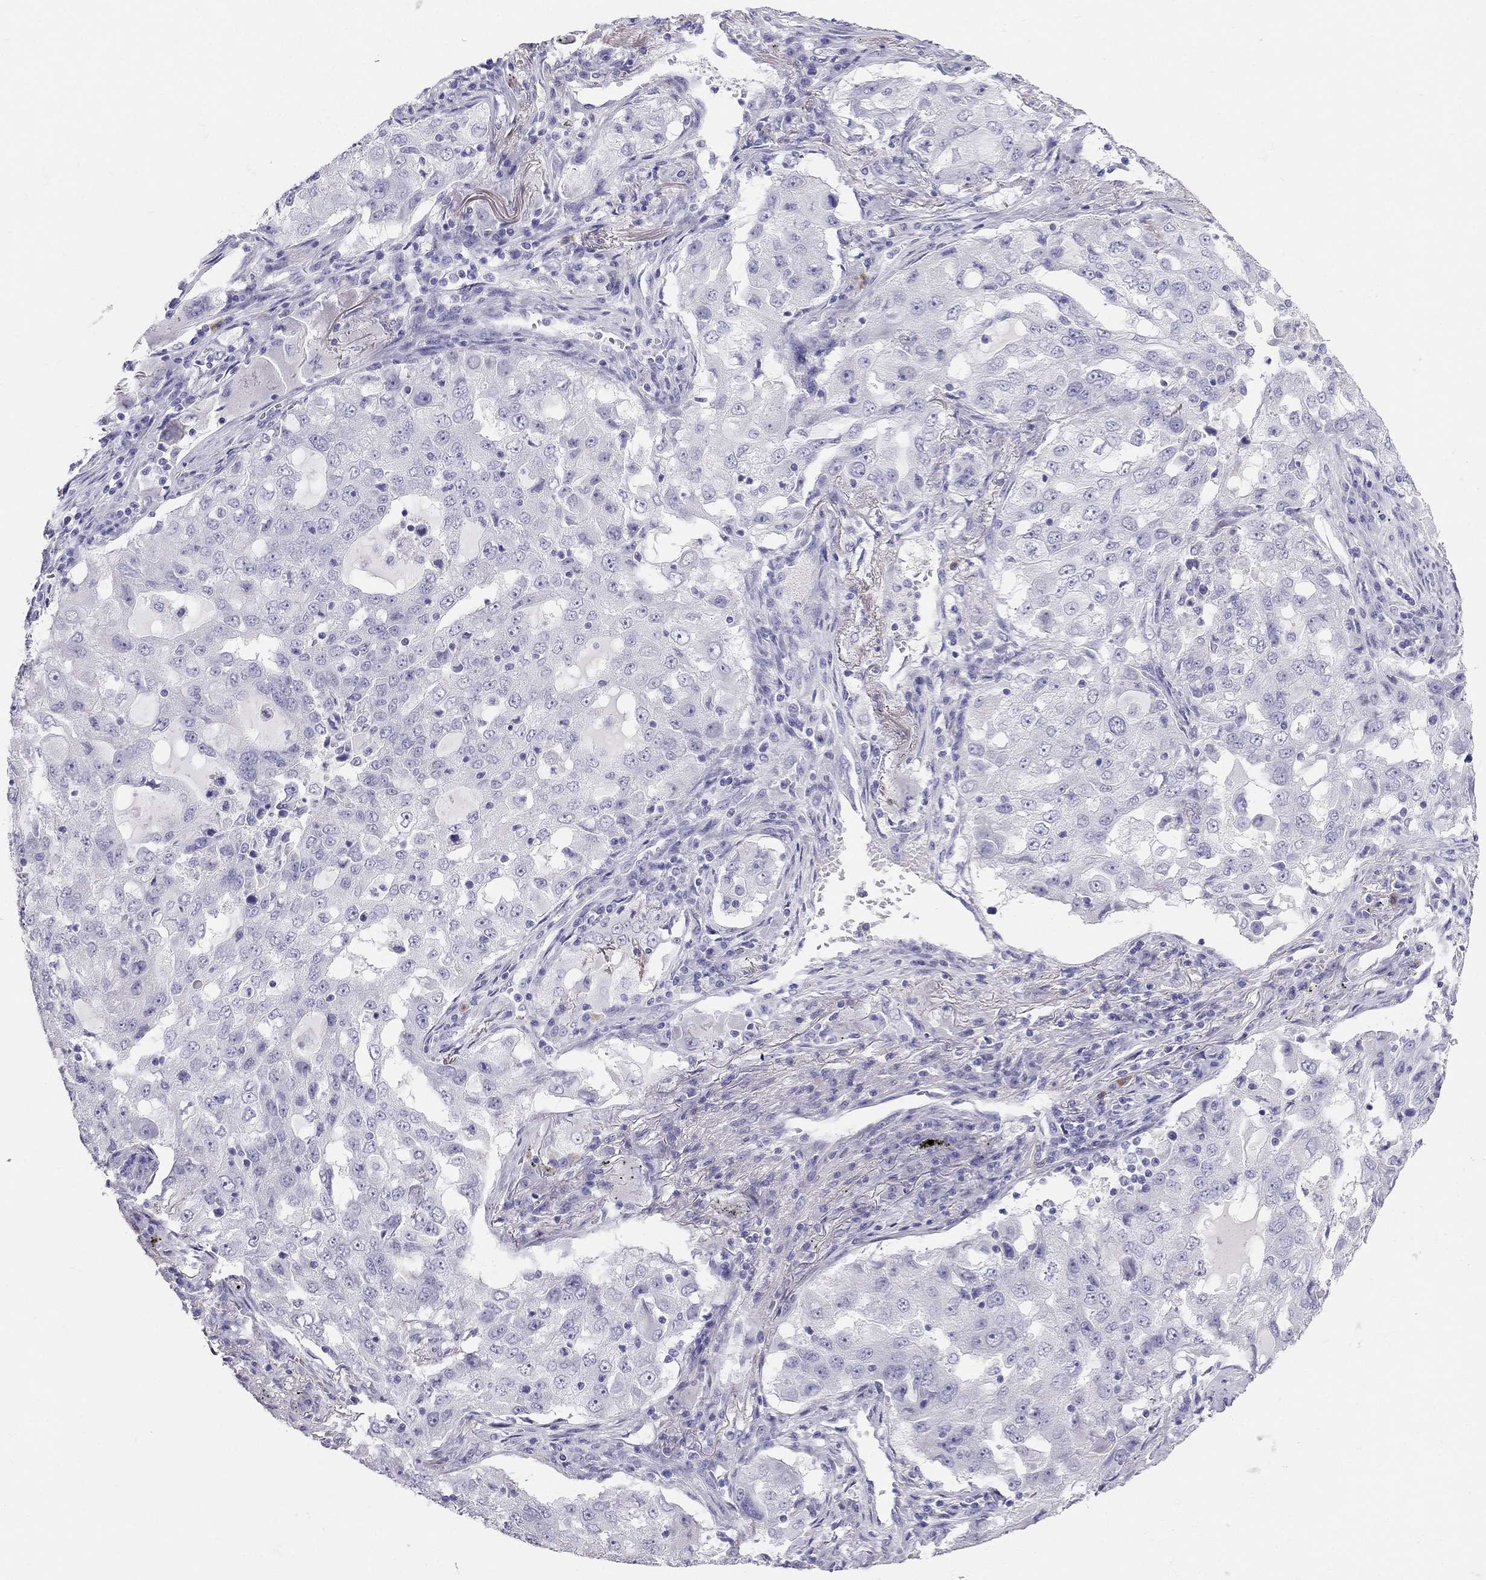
{"staining": {"intensity": "negative", "quantity": "none", "location": "none"}, "tissue": "lung cancer", "cell_type": "Tumor cells", "image_type": "cancer", "snomed": [{"axis": "morphology", "description": "Adenocarcinoma, NOS"}, {"axis": "topography", "description": "Lung"}], "caption": "Lung cancer stained for a protein using immunohistochemistry (IHC) displays no positivity tumor cells.", "gene": "RFLNA", "patient": {"sex": "female", "age": 61}}